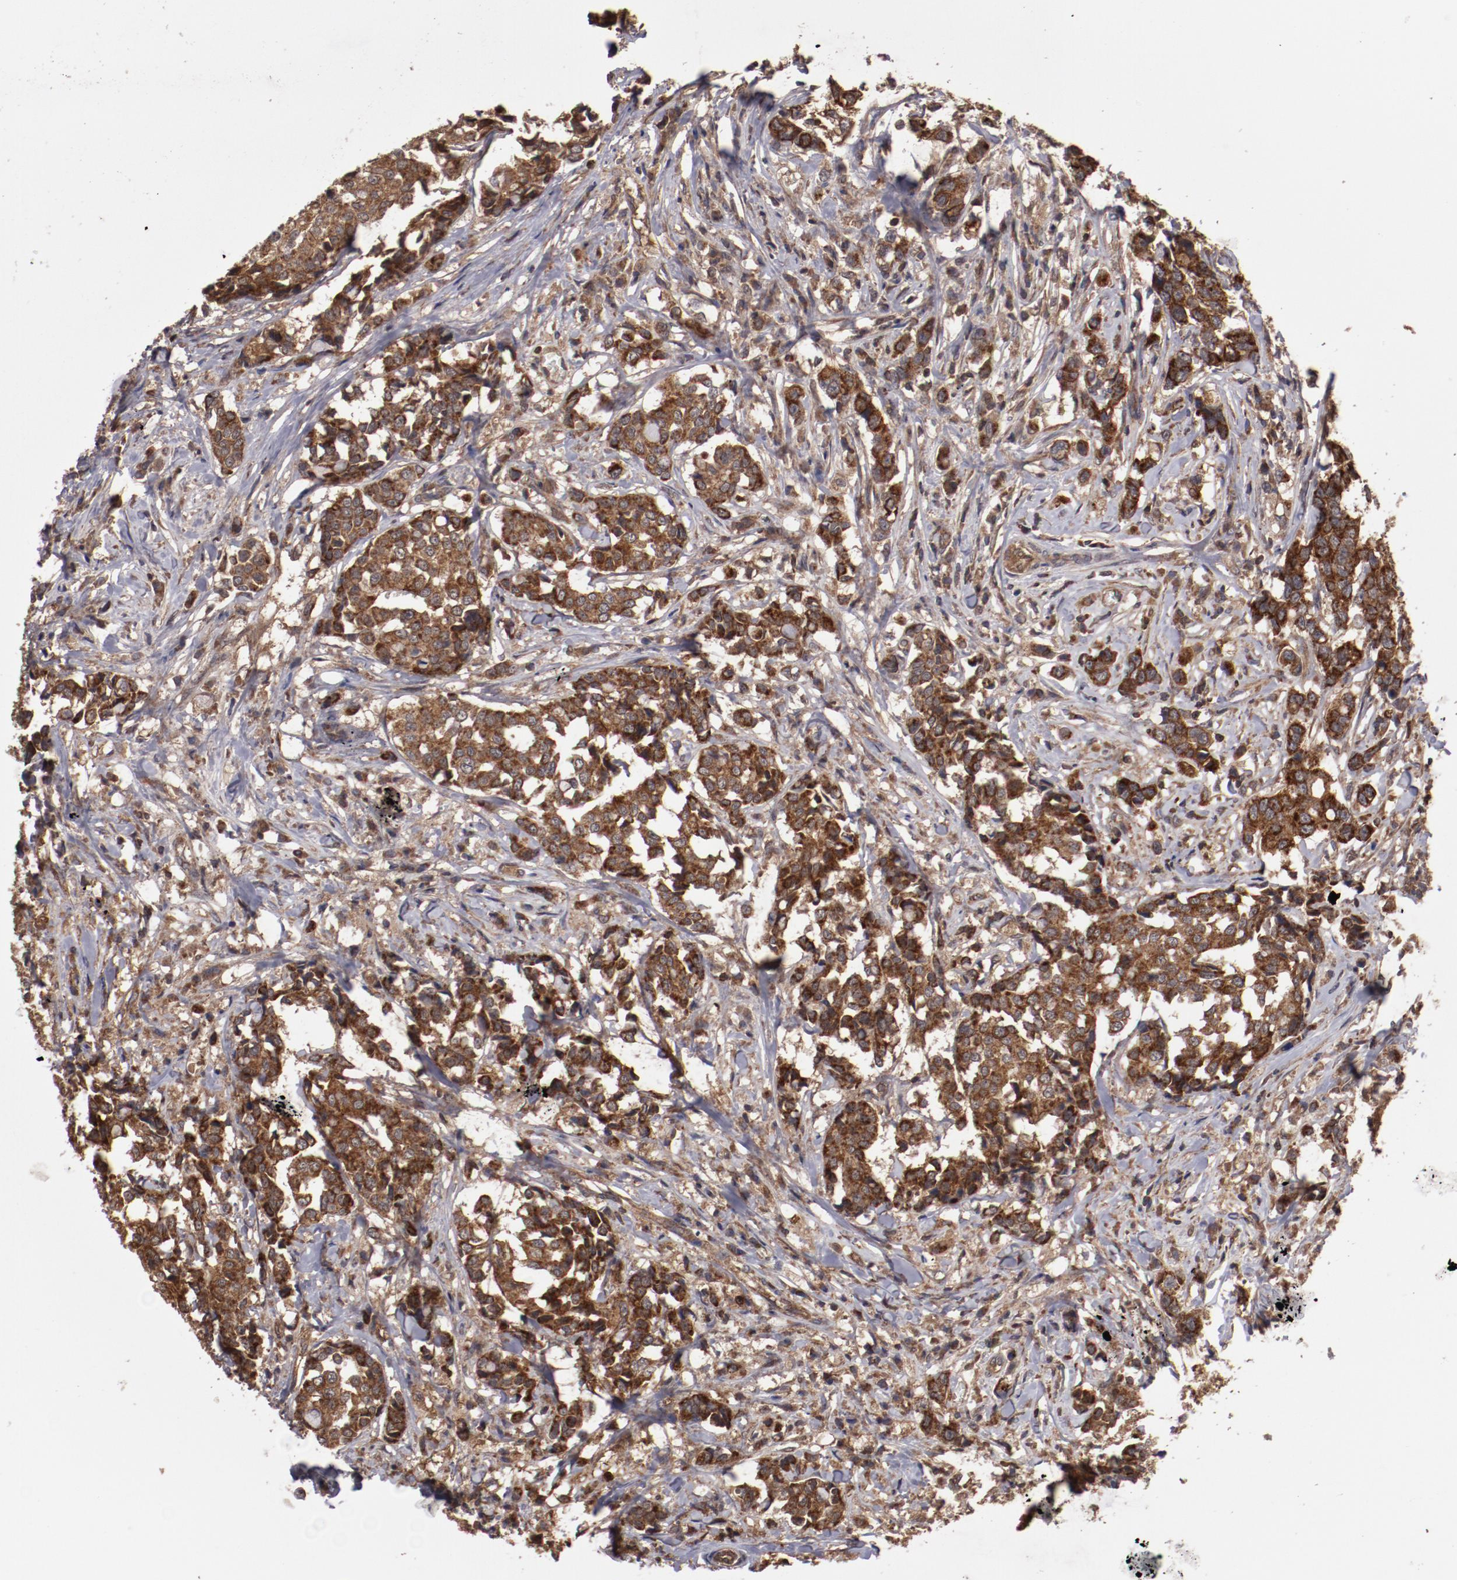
{"staining": {"intensity": "moderate", "quantity": ">75%", "location": "cytoplasmic/membranous"}, "tissue": "breast cancer", "cell_type": "Tumor cells", "image_type": "cancer", "snomed": [{"axis": "morphology", "description": "Duct carcinoma"}, {"axis": "topography", "description": "Breast"}], "caption": "This micrograph demonstrates immunohistochemistry staining of human breast invasive ductal carcinoma, with medium moderate cytoplasmic/membranous positivity in approximately >75% of tumor cells.", "gene": "RPS6KA6", "patient": {"sex": "female", "age": 27}}